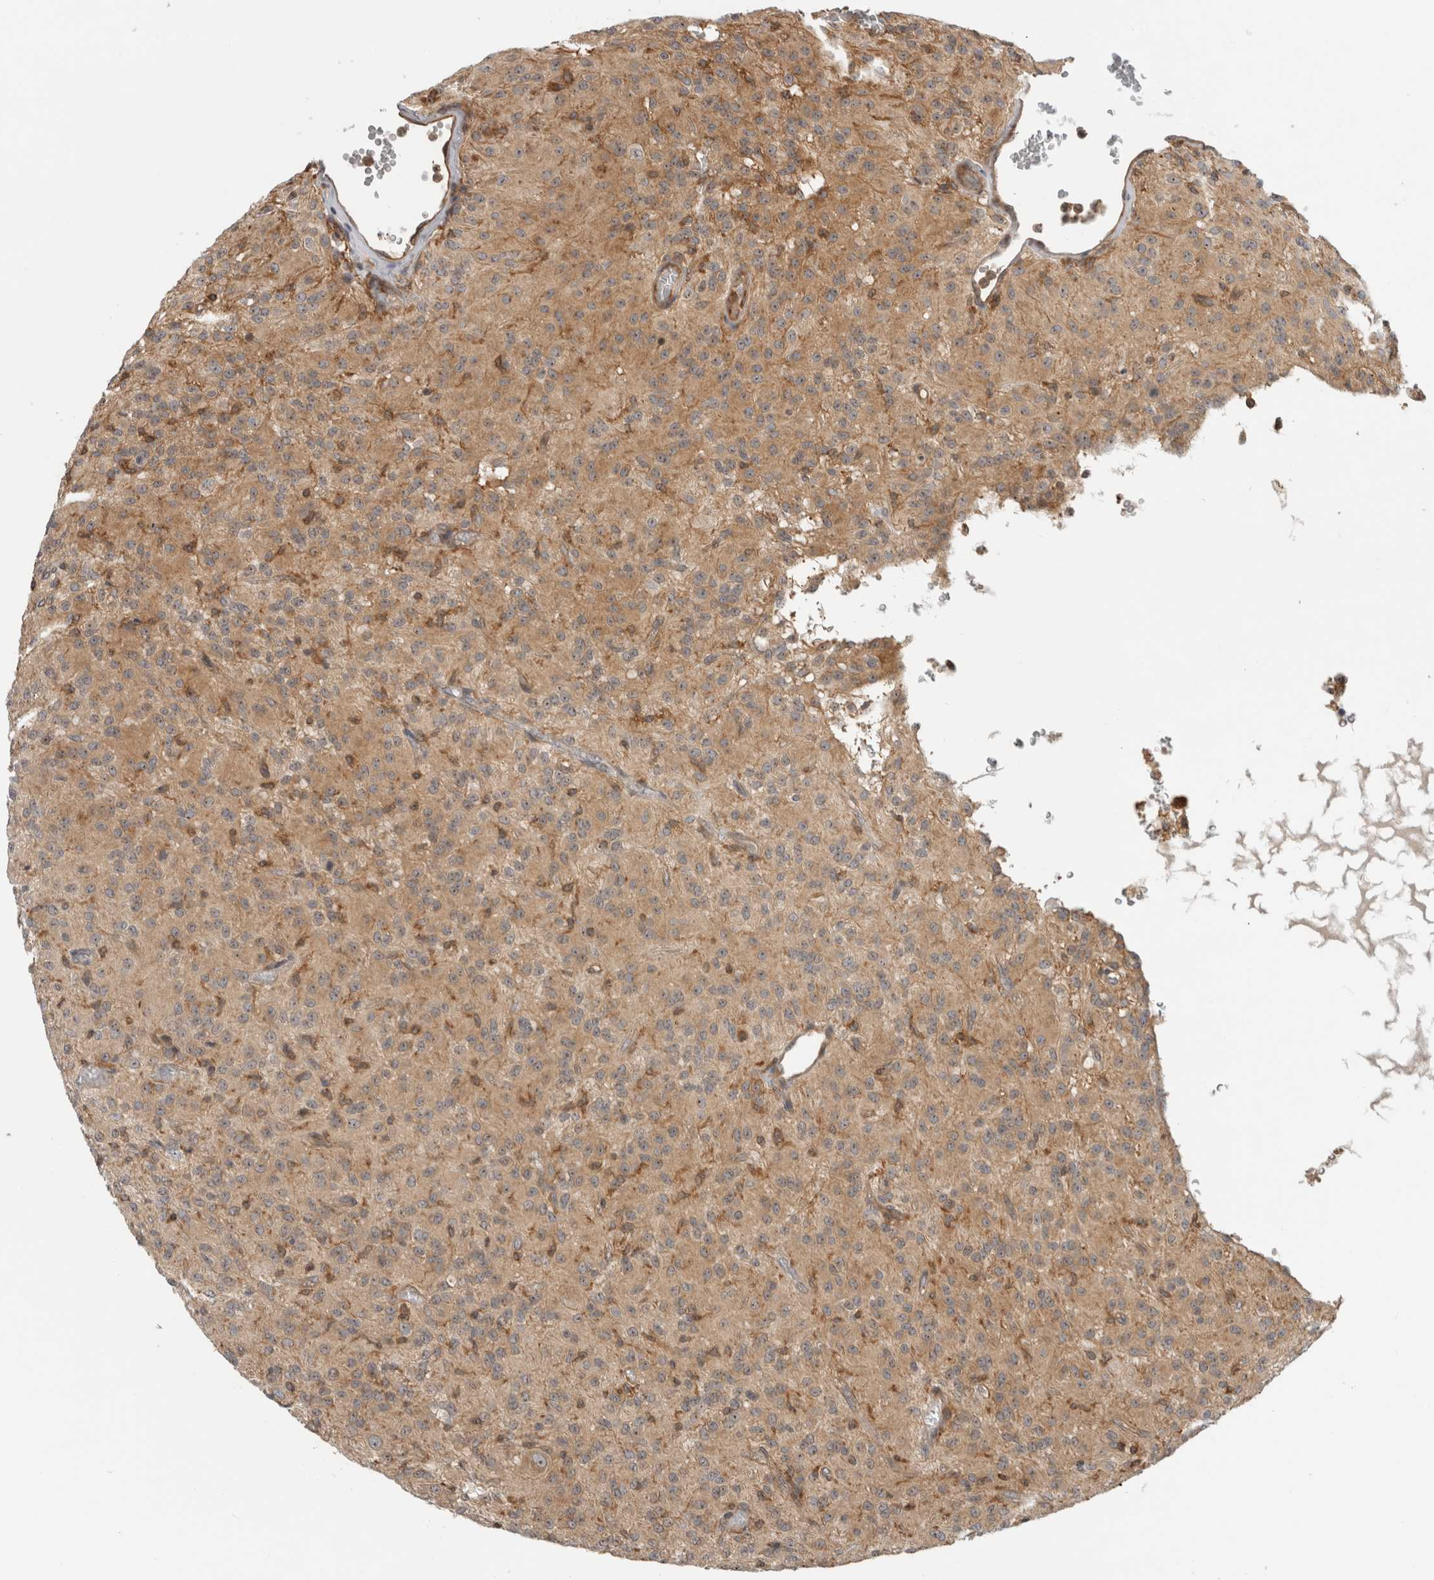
{"staining": {"intensity": "moderate", "quantity": ">75%", "location": "cytoplasmic/membranous,nuclear"}, "tissue": "glioma", "cell_type": "Tumor cells", "image_type": "cancer", "snomed": [{"axis": "morphology", "description": "Glioma, malignant, High grade"}, {"axis": "topography", "description": "Brain"}], "caption": "Glioma was stained to show a protein in brown. There is medium levels of moderate cytoplasmic/membranous and nuclear staining in about >75% of tumor cells. The staining was performed using DAB, with brown indicating positive protein expression. Nuclei are stained blue with hematoxylin.", "gene": "WASF2", "patient": {"sex": "female", "age": 59}}